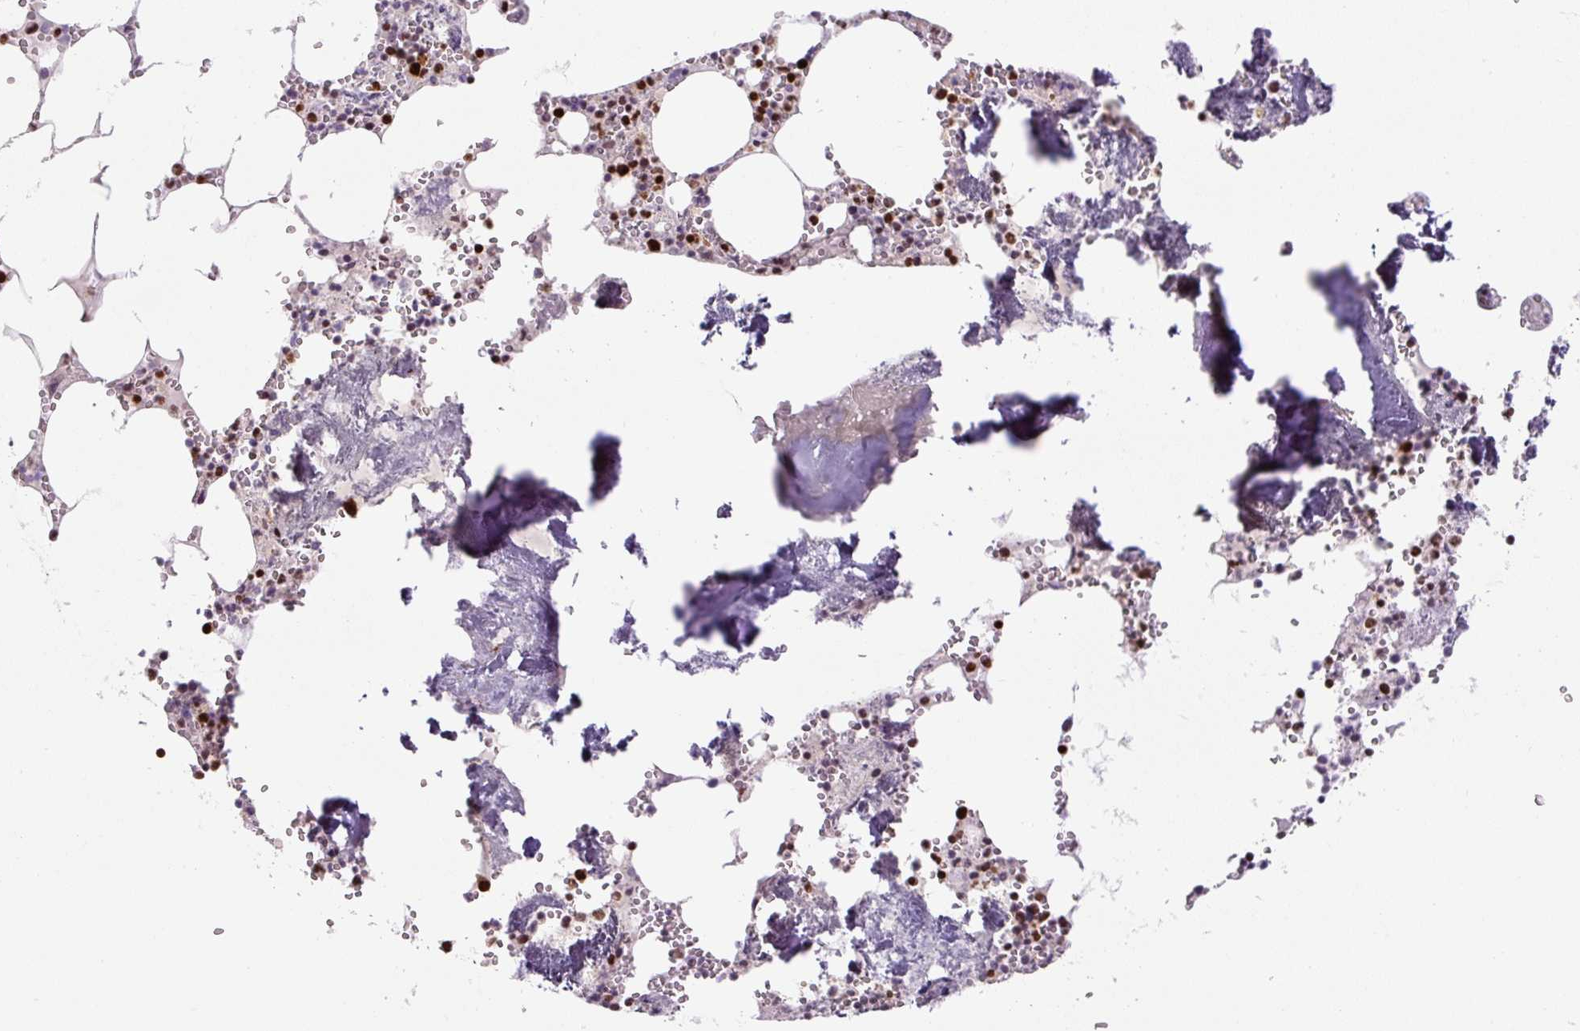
{"staining": {"intensity": "strong", "quantity": "25%-75%", "location": "nuclear"}, "tissue": "bone marrow", "cell_type": "Hematopoietic cells", "image_type": "normal", "snomed": [{"axis": "morphology", "description": "Normal tissue, NOS"}, {"axis": "topography", "description": "Bone marrow"}], "caption": "This image exhibits IHC staining of unremarkable human bone marrow, with high strong nuclear expression in approximately 25%-75% of hematopoietic cells.", "gene": "FUS", "patient": {"sex": "male", "age": 54}}